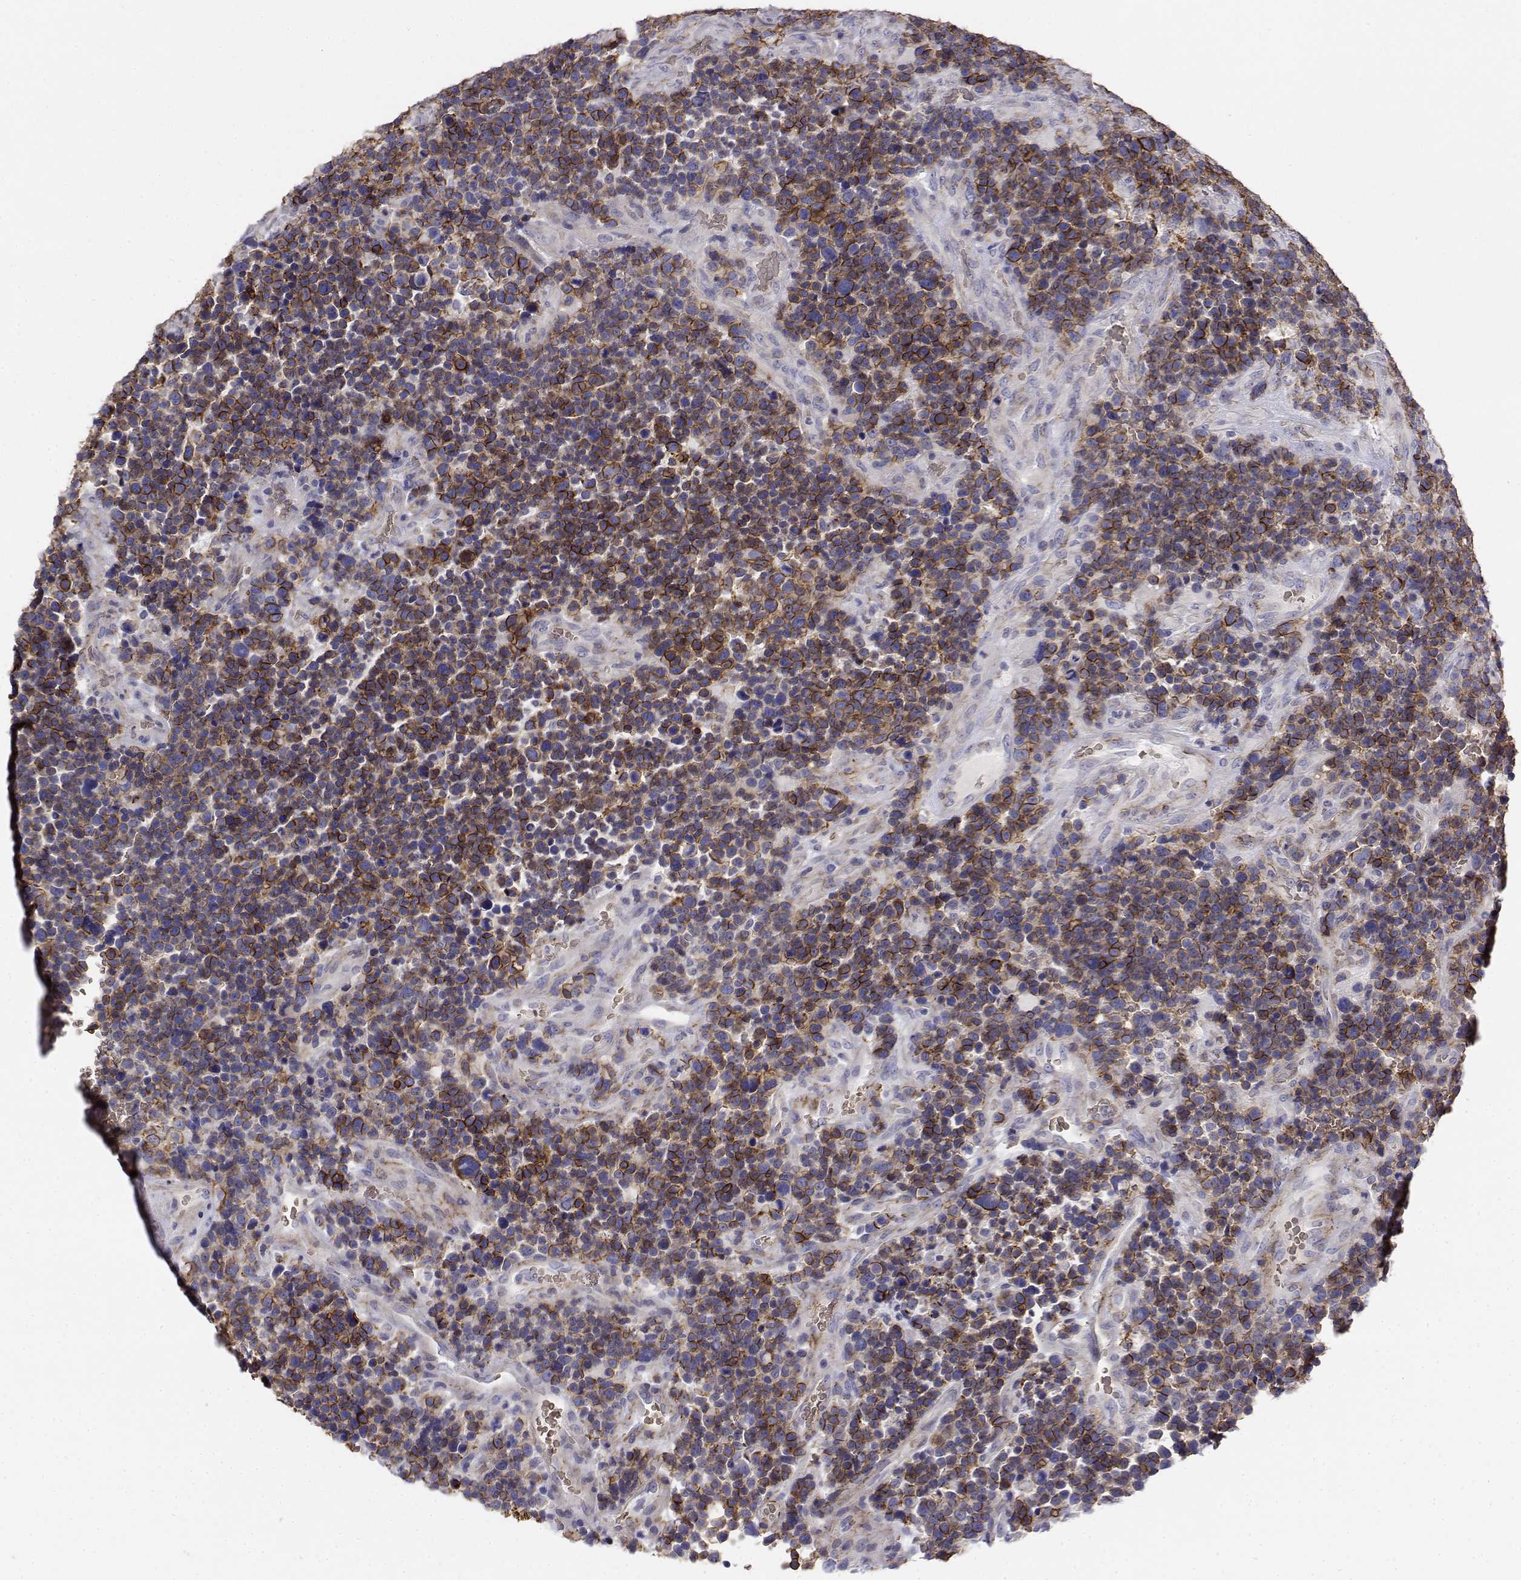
{"staining": {"intensity": "strong", "quantity": "25%-75%", "location": "cytoplasmic/membranous"}, "tissue": "glioma", "cell_type": "Tumor cells", "image_type": "cancer", "snomed": [{"axis": "morphology", "description": "Glioma, malignant, High grade"}, {"axis": "topography", "description": "Brain"}], "caption": "Strong cytoplasmic/membranous positivity for a protein is identified in approximately 25%-75% of tumor cells of glioma using IHC.", "gene": "CADM1", "patient": {"sex": "male", "age": 33}}